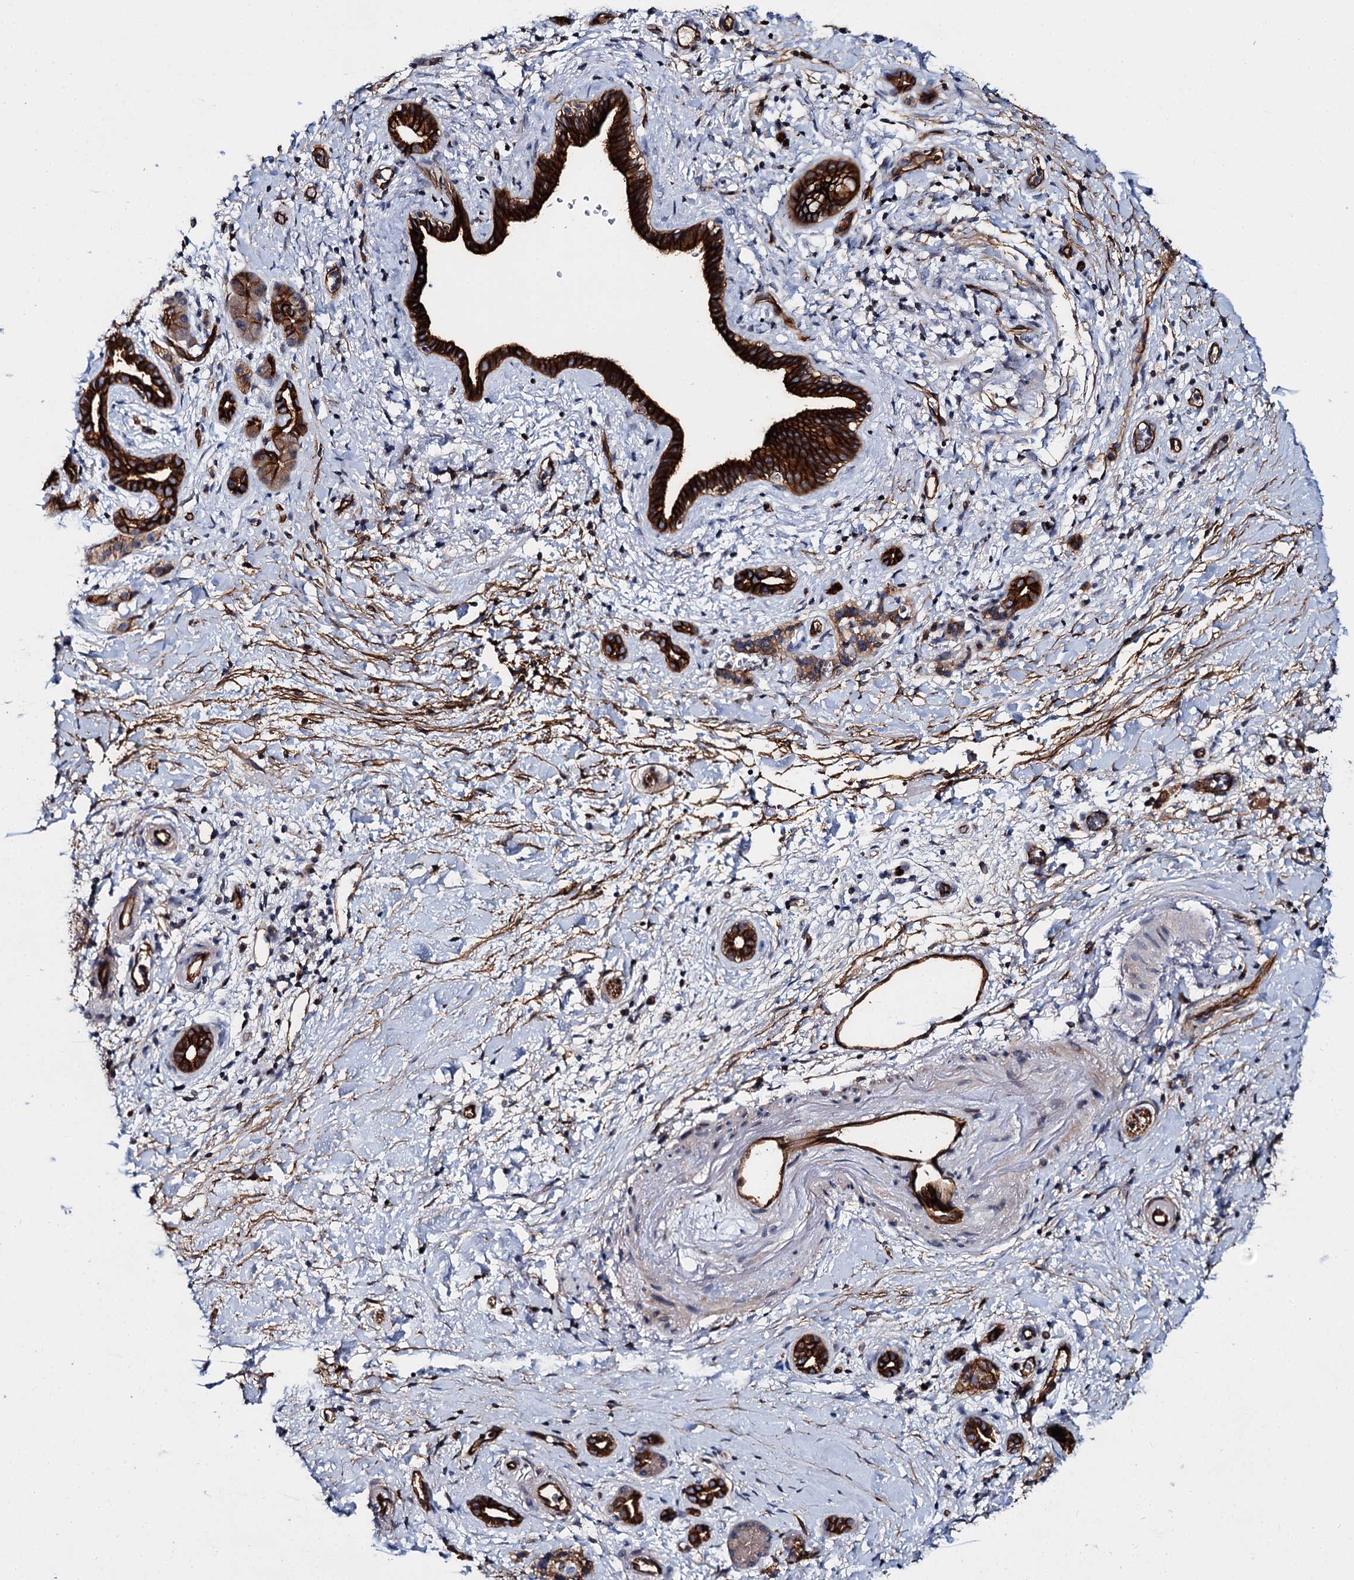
{"staining": {"intensity": "strong", "quantity": ">75%", "location": "cytoplasmic/membranous"}, "tissue": "pancreatic cancer", "cell_type": "Tumor cells", "image_type": "cancer", "snomed": [{"axis": "morphology", "description": "Normal tissue, NOS"}, {"axis": "morphology", "description": "Adenocarcinoma, NOS"}, {"axis": "topography", "description": "Pancreas"}, {"axis": "topography", "description": "Peripheral nerve tissue"}], "caption": "The histopathology image displays a brown stain indicating the presence of a protein in the cytoplasmic/membranous of tumor cells in pancreatic cancer (adenocarcinoma). (Stains: DAB (3,3'-diaminobenzidine) in brown, nuclei in blue, Microscopy: brightfield microscopy at high magnification).", "gene": "ABLIM1", "patient": {"sex": "female", "age": 77}}